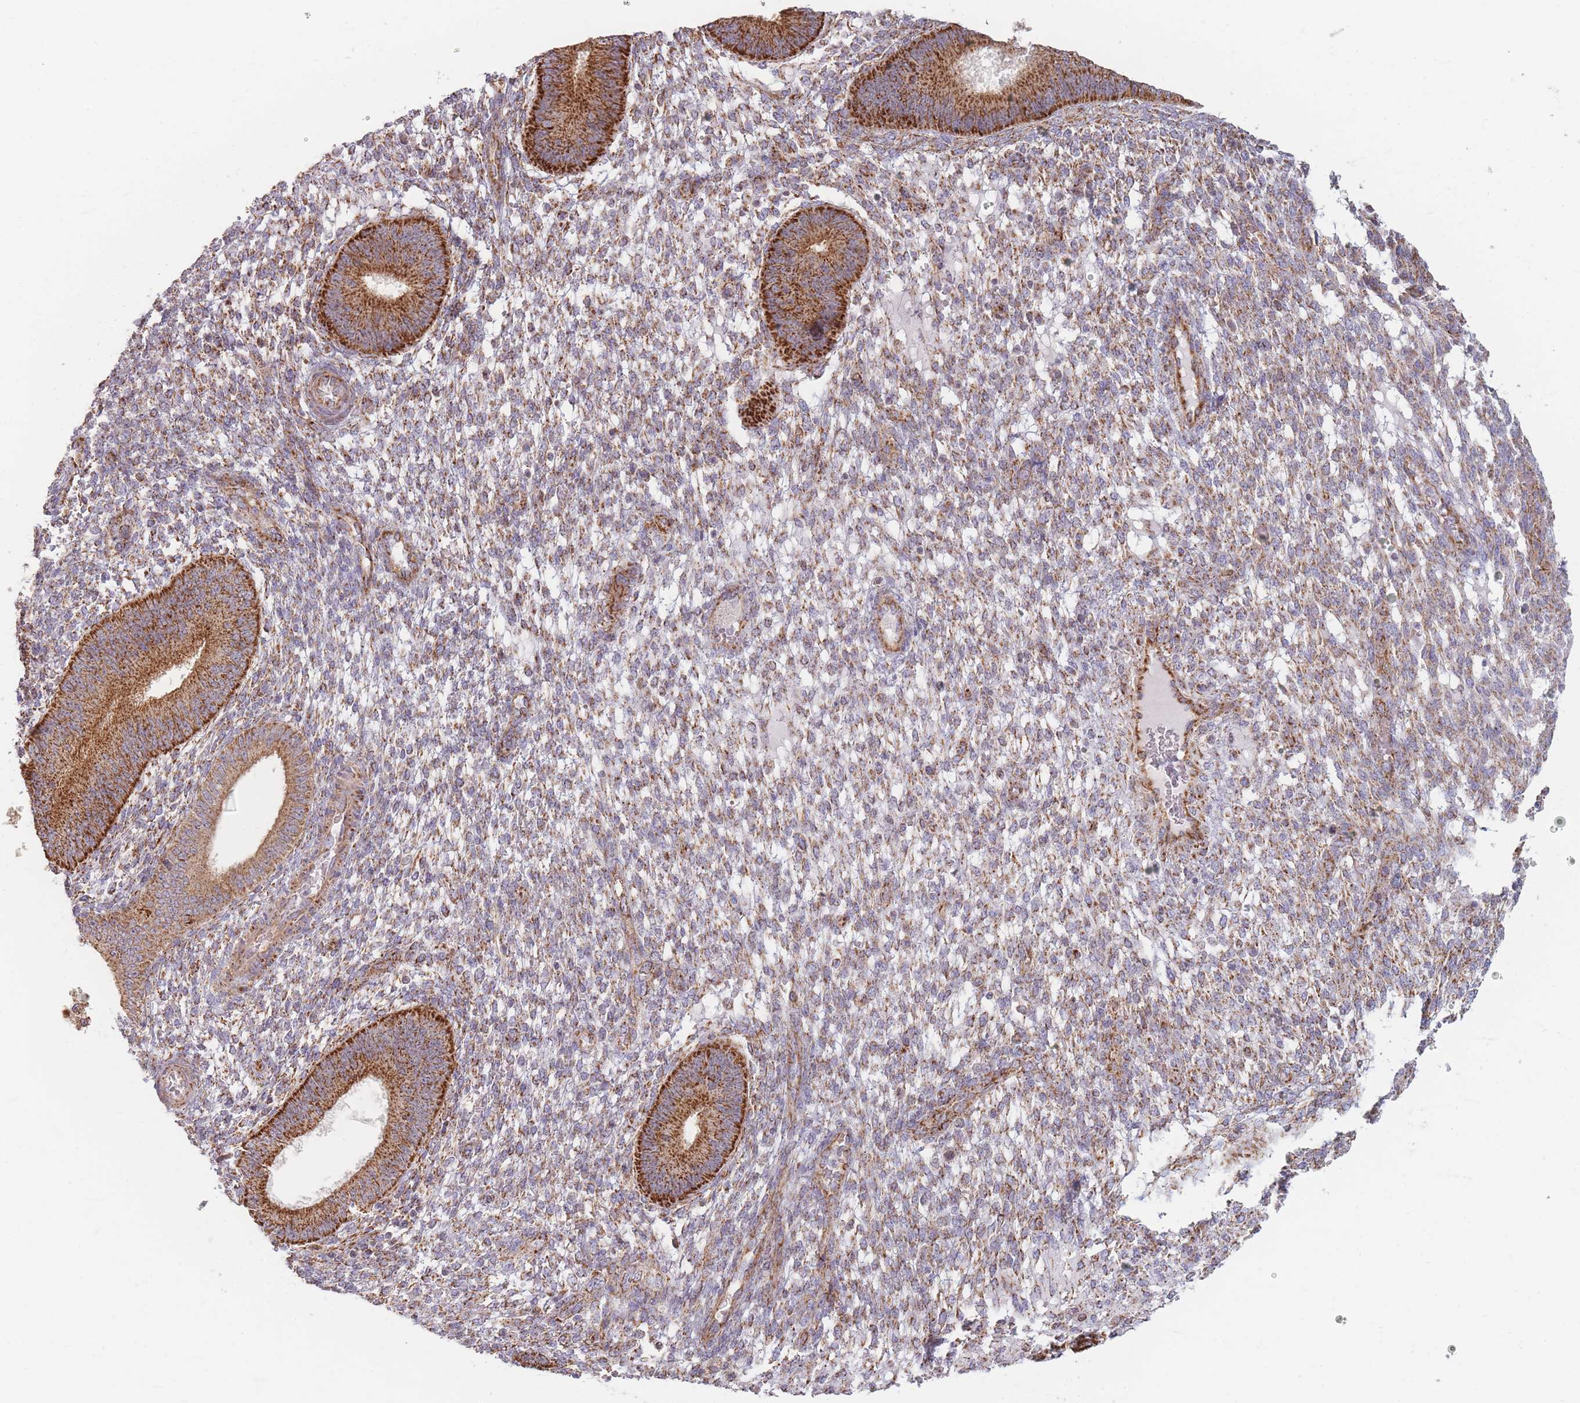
{"staining": {"intensity": "moderate", "quantity": ">75%", "location": "cytoplasmic/membranous"}, "tissue": "endometrium", "cell_type": "Cells in endometrial stroma", "image_type": "normal", "snomed": [{"axis": "morphology", "description": "Normal tissue, NOS"}, {"axis": "topography", "description": "Endometrium"}], "caption": "The photomicrograph exhibits immunohistochemical staining of normal endometrium. There is moderate cytoplasmic/membranous staining is seen in approximately >75% of cells in endometrial stroma. The staining was performed using DAB (3,3'-diaminobenzidine), with brown indicating positive protein expression. Nuclei are stained blue with hematoxylin.", "gene": "ESRP2", "patient": {"sex": "female", "age": 49}}